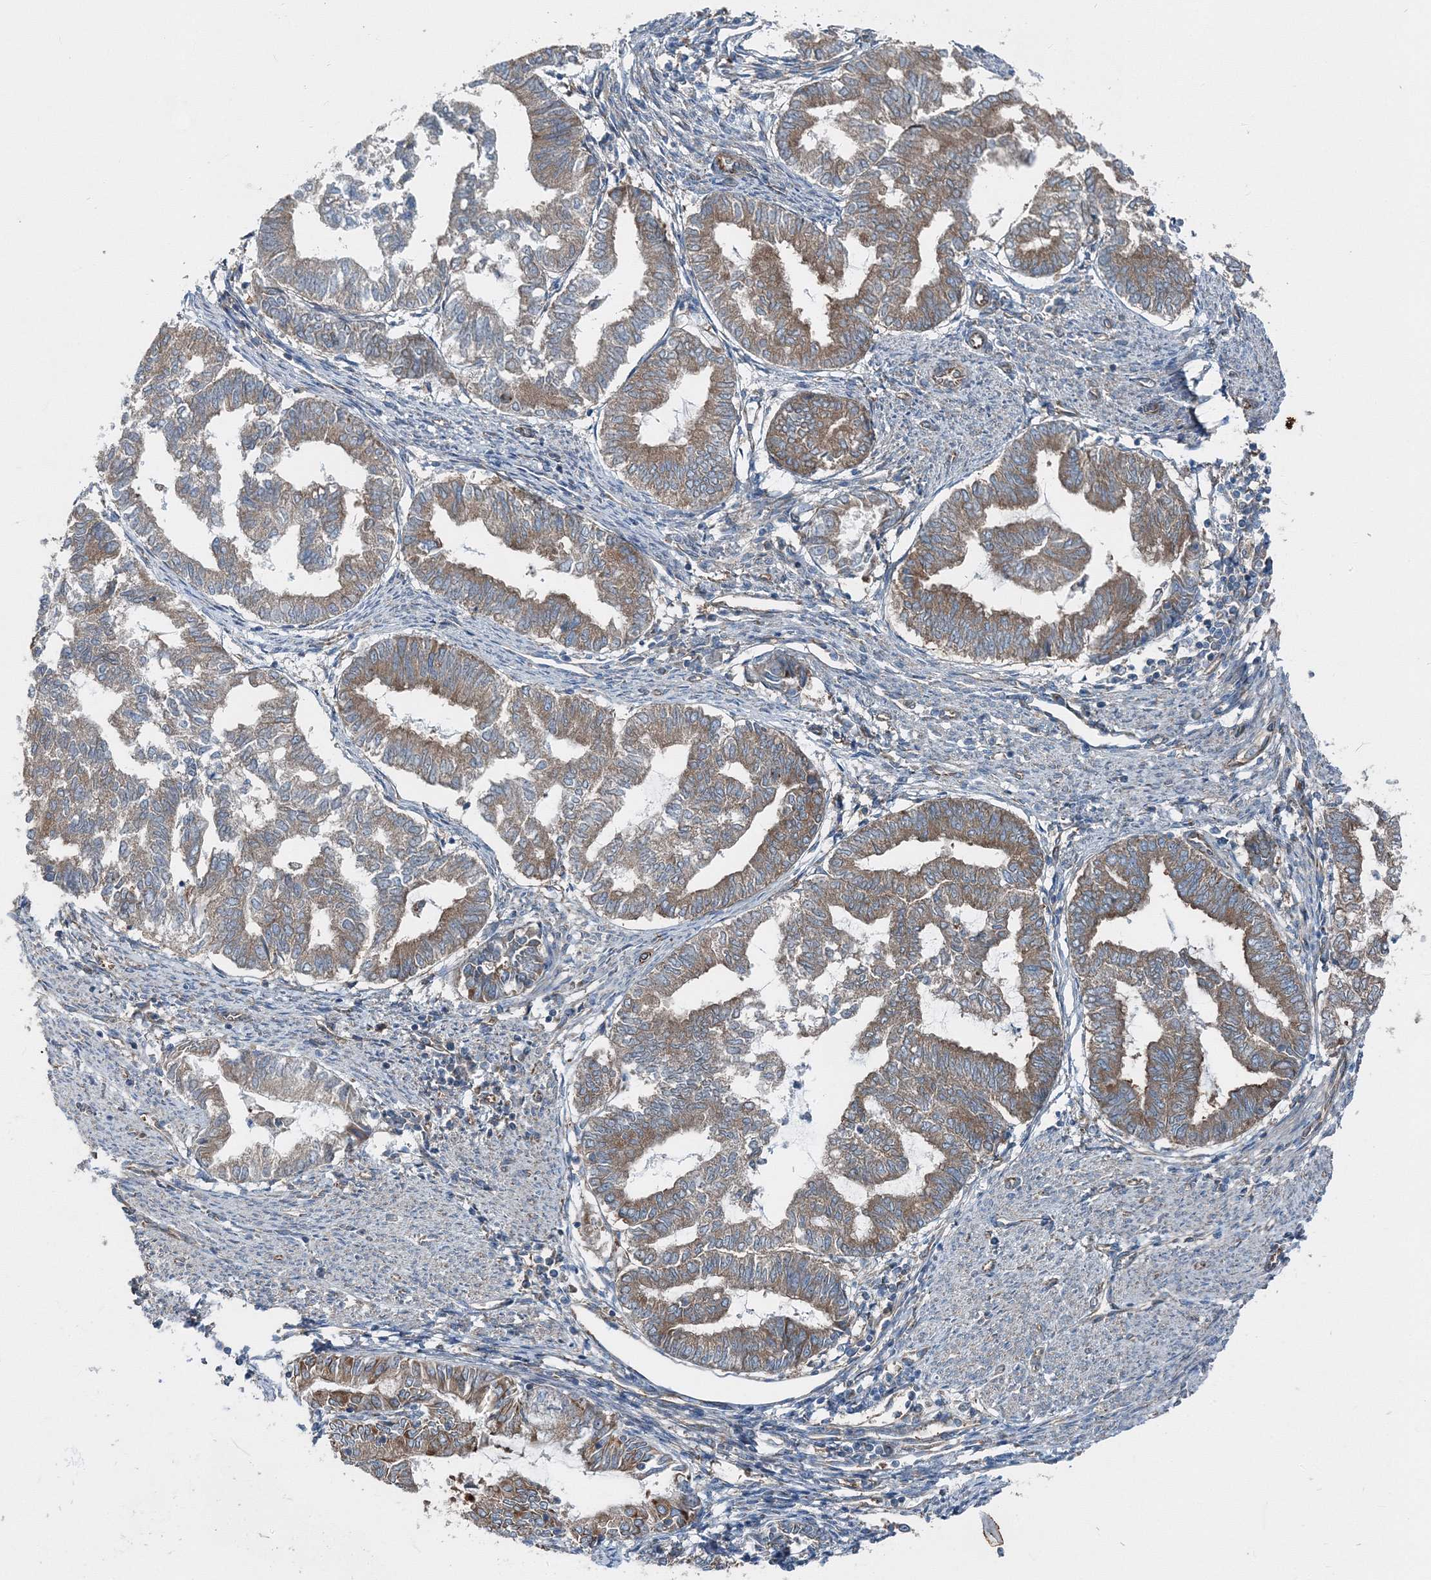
{"staining": {"intensity": "moderate", "quantity": ">75%", "location": "cytoplasmic/membranous"}, "tissue": "endometrial cancer", "cell_type": "Tumor cells", "image_type": "cancer", "snomed": [{"axis": "morphology", "description": "Adenocarcinoma, NOS"}, {"axis": "topography", "description": "Endometrium"}], "caption": "The micrograph demonstrates staining of endometrial cancer, revealing moderate cytoplasmic/membranous protein staining (brown color) within tumor cells.", "gene": "MPHOSPH9", "patient": {"sex": "female", "age": 79}}